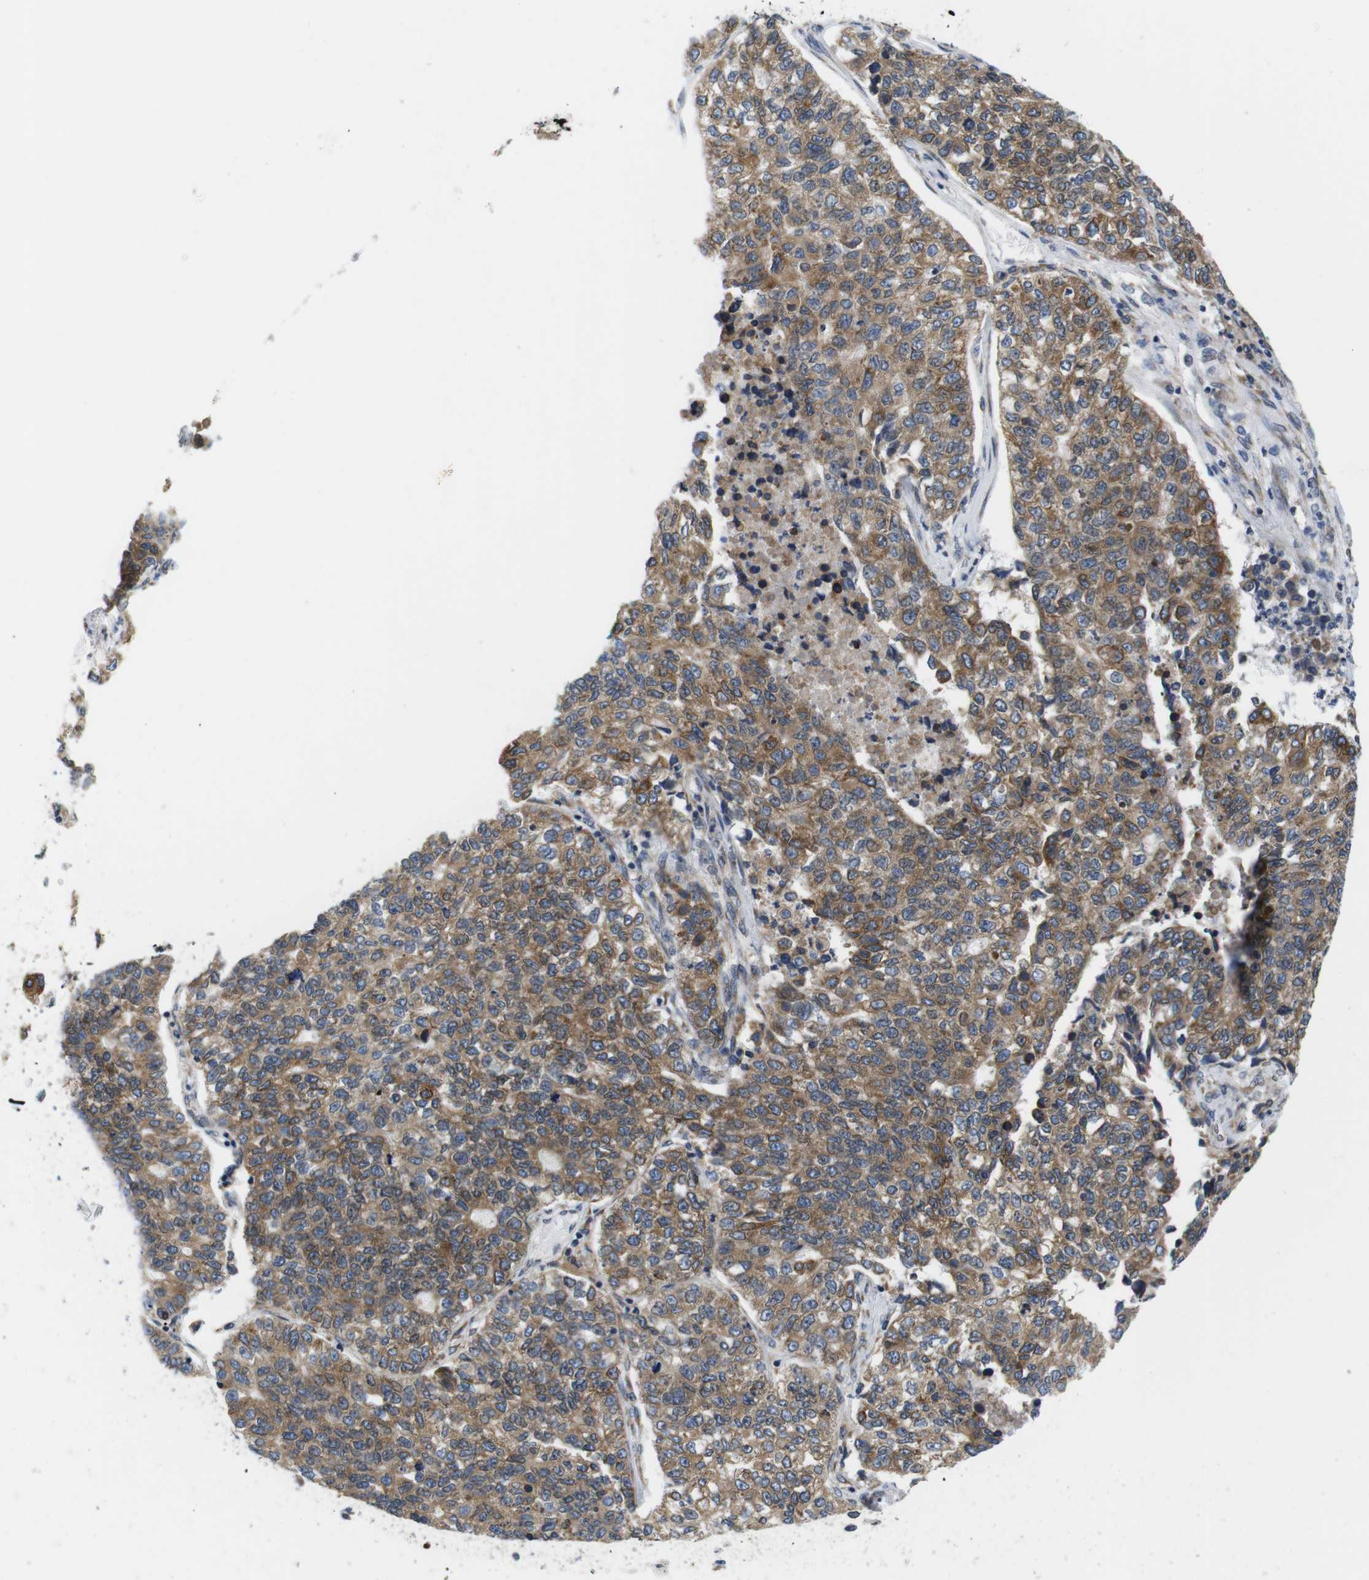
{"staining": {"intensity": "moderate", "quantity": ">75%", "location": "cytoplasmic/membranous"}, "tissue": "lung cancer", "cell_type": "Tumor cells", "image_type": "cancer", "snomed": [{"axis": "morphology", "description": "Adenocarcinoma, NOS"}, {"axis": "topography", "description": "Lung"}], "caption": "Human lung cancer stained with a protein marker exhibits moderate staining in tumor cells.", "gene": "HACD3", "patient": {"sex": "male", "age": 49}}